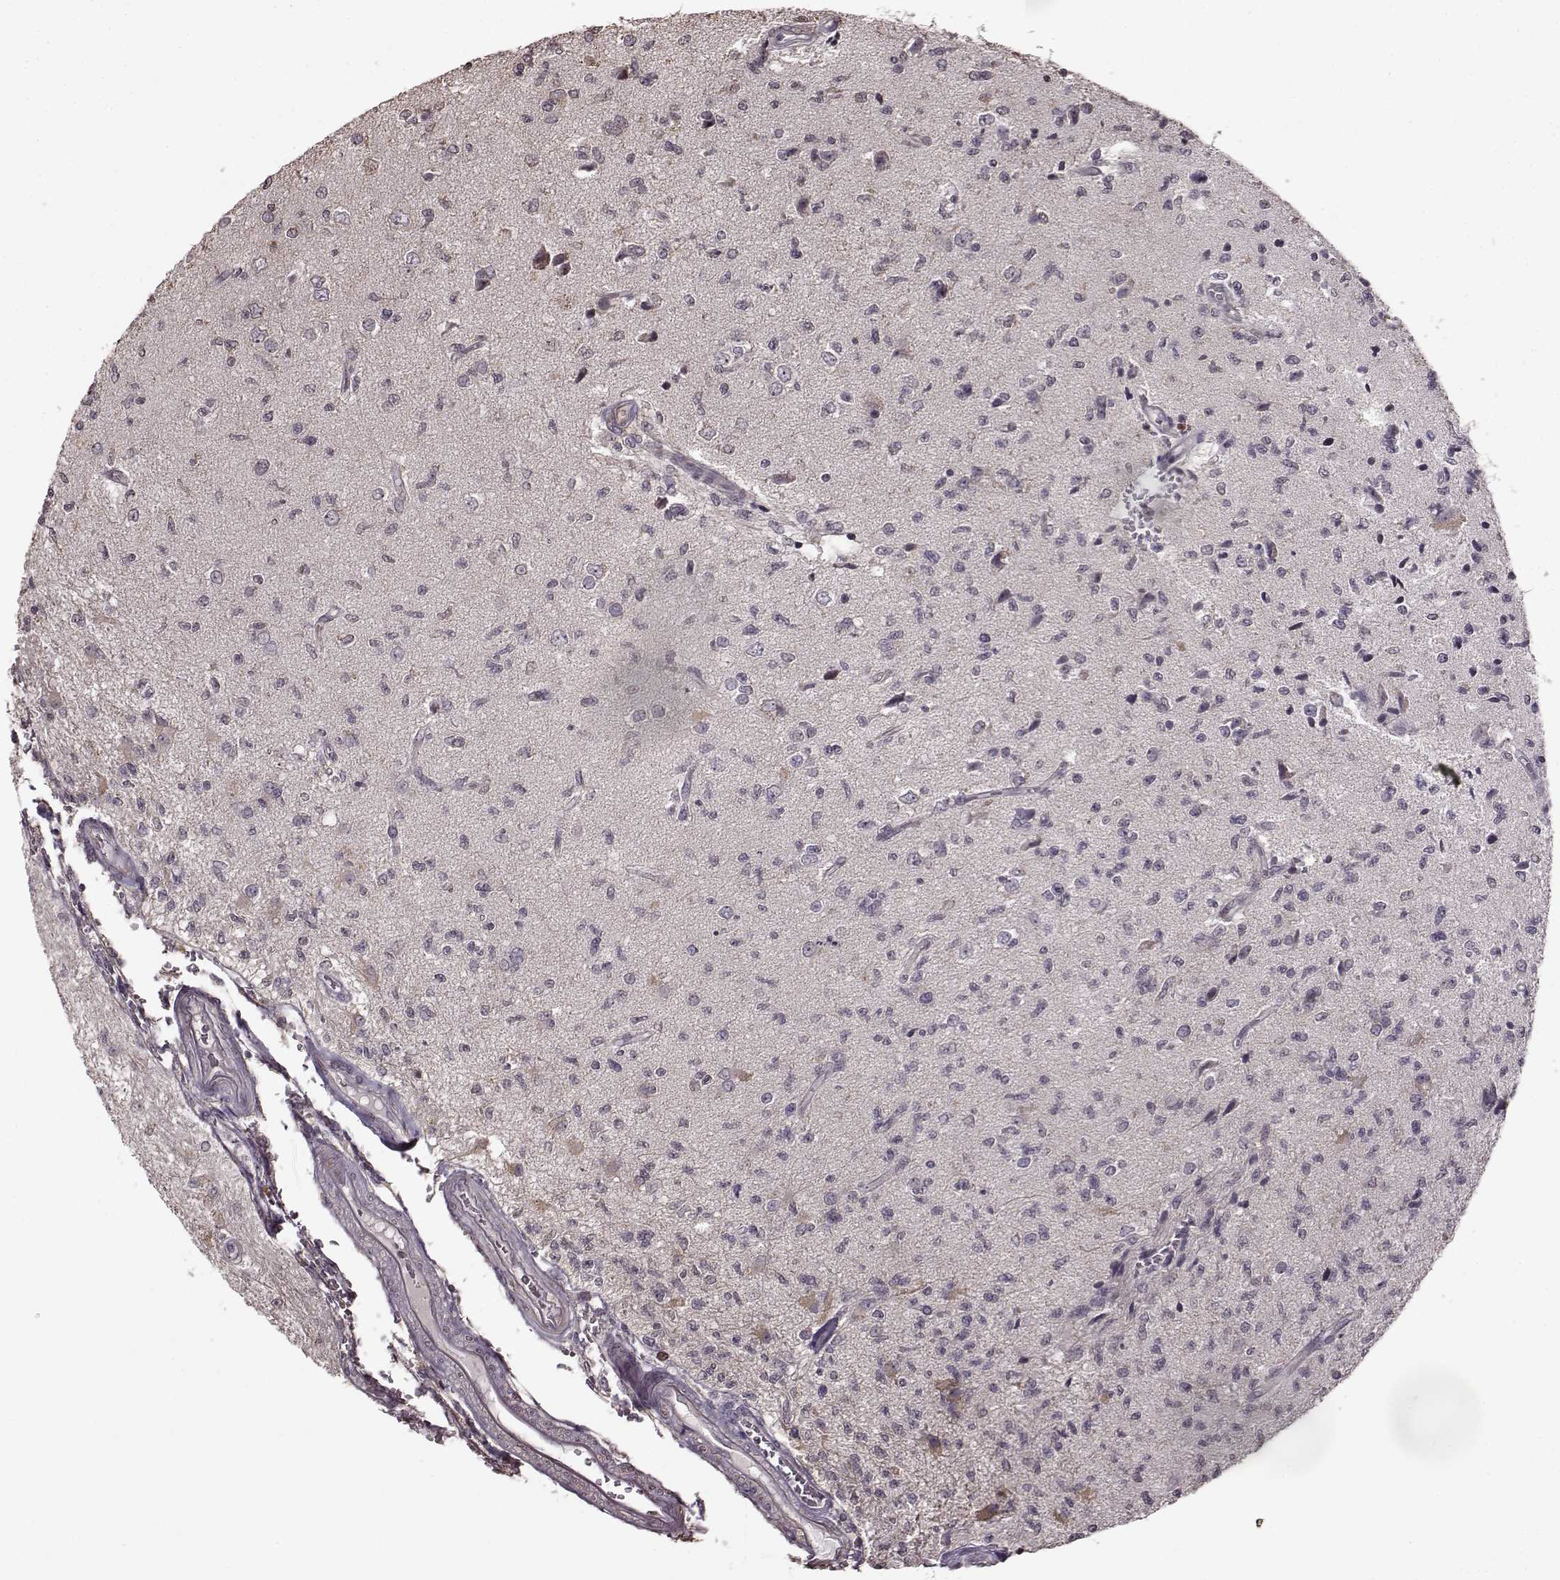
{"staining": {"intensity": "negative", "quantity": "none", "location": "none"}, "tissue": "glioma", "cell_type": "Tumor cells", "image_type": "cancer", "snomed": [{"axis": "morphology", "description": "Glioma, malignant, High grade"}, {"axis": "topography", "description": "Brain"}], "caption": "Protein analysis of malignant high-grade glioma demonstrates no significant positivity in tumor cells.", "gene": "FSHB", "patient": {"sex": "male", "age": 56}}